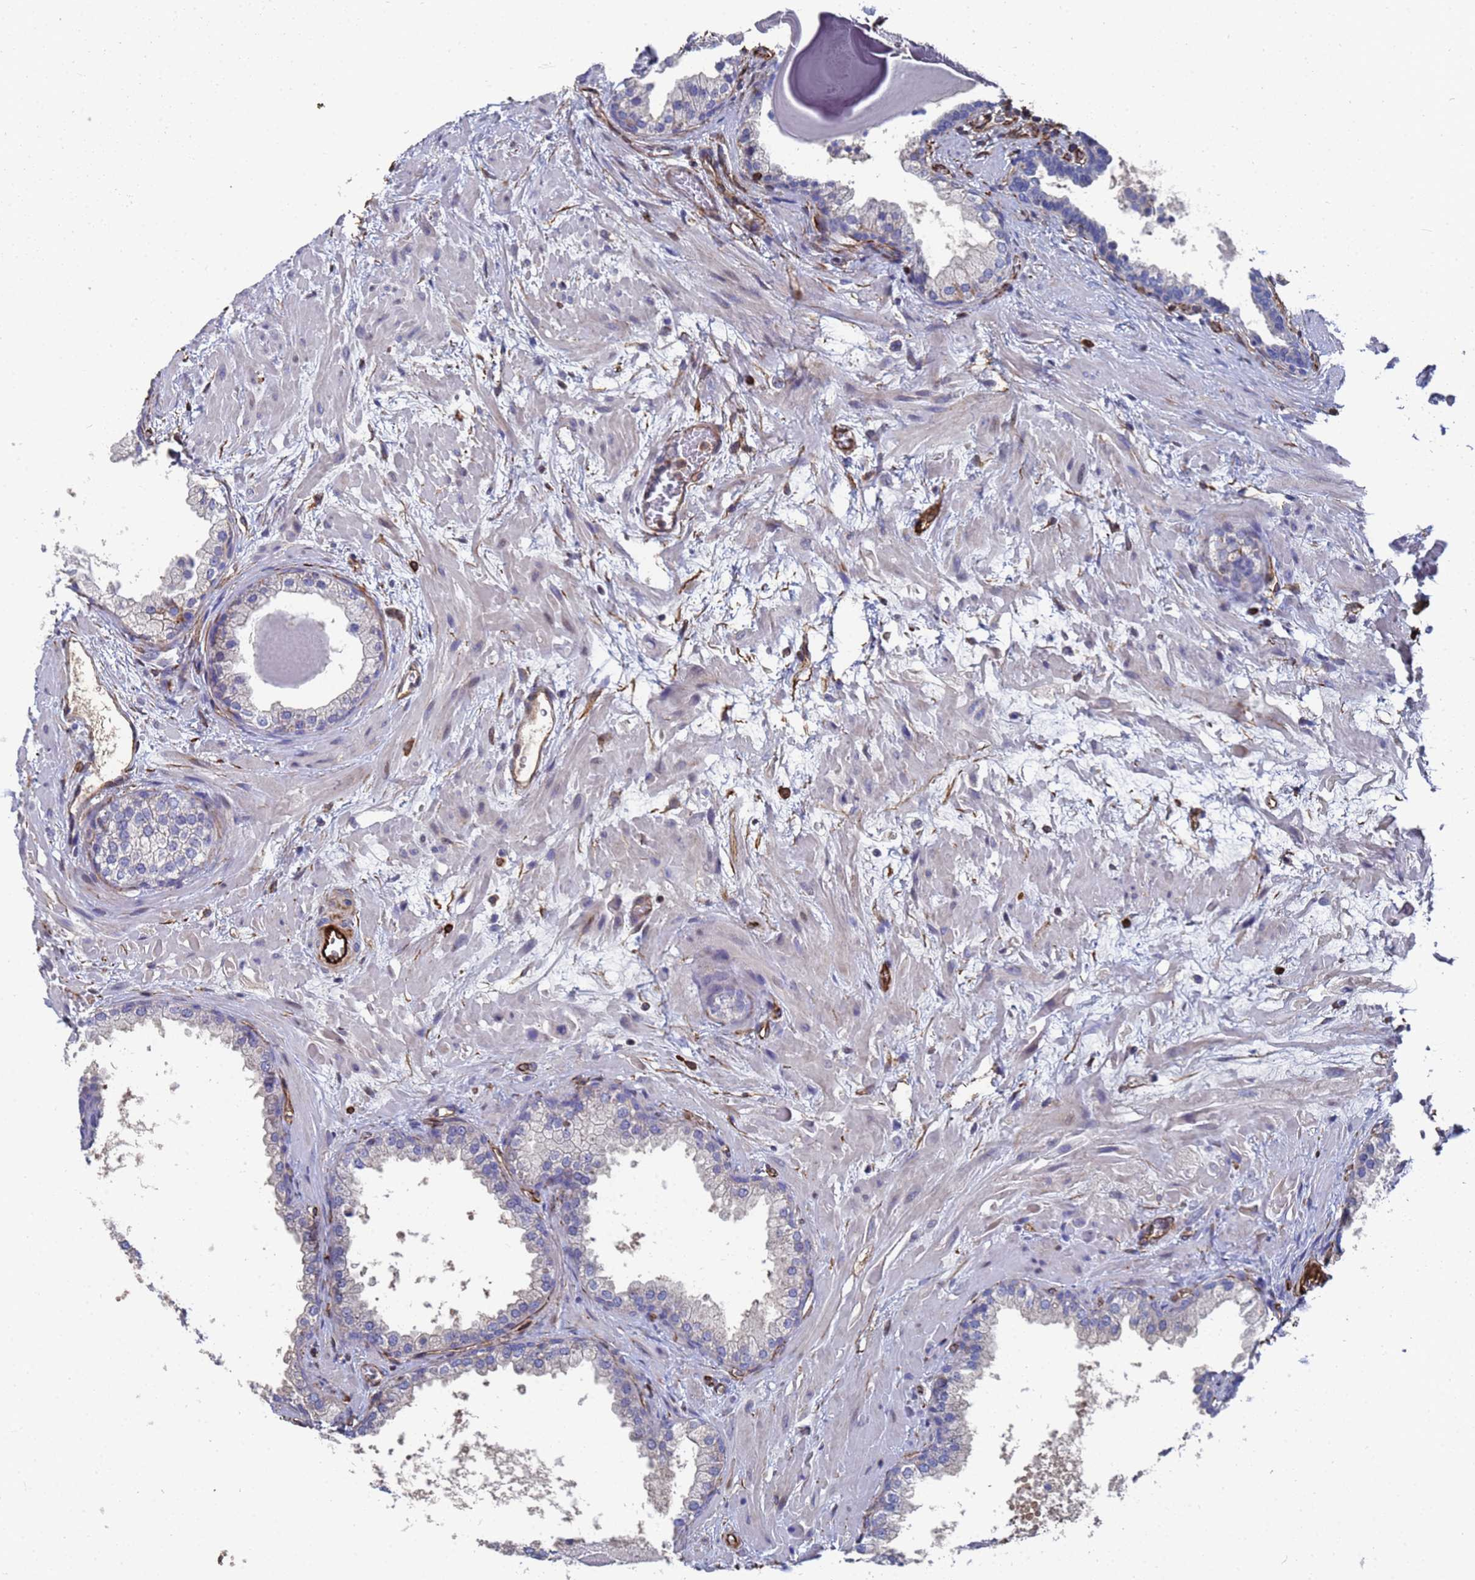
{"staining": {"intensity": "negative", "quantity": "none", "location": "none"}, "tissue": "prostate", "cell_type": "Glandular cells", "image_type": "normal", "snomed": [{"axis": "morphology", "description": "Normal tissue, NOS"}, {"axis": "topography", "description": "Prostate"}], "caption": "This is an IHC image of benign human prostate. There is no staining in glandular cells.", "gene": "SYT13", "patient": {"sex": "male", "age": 48}}